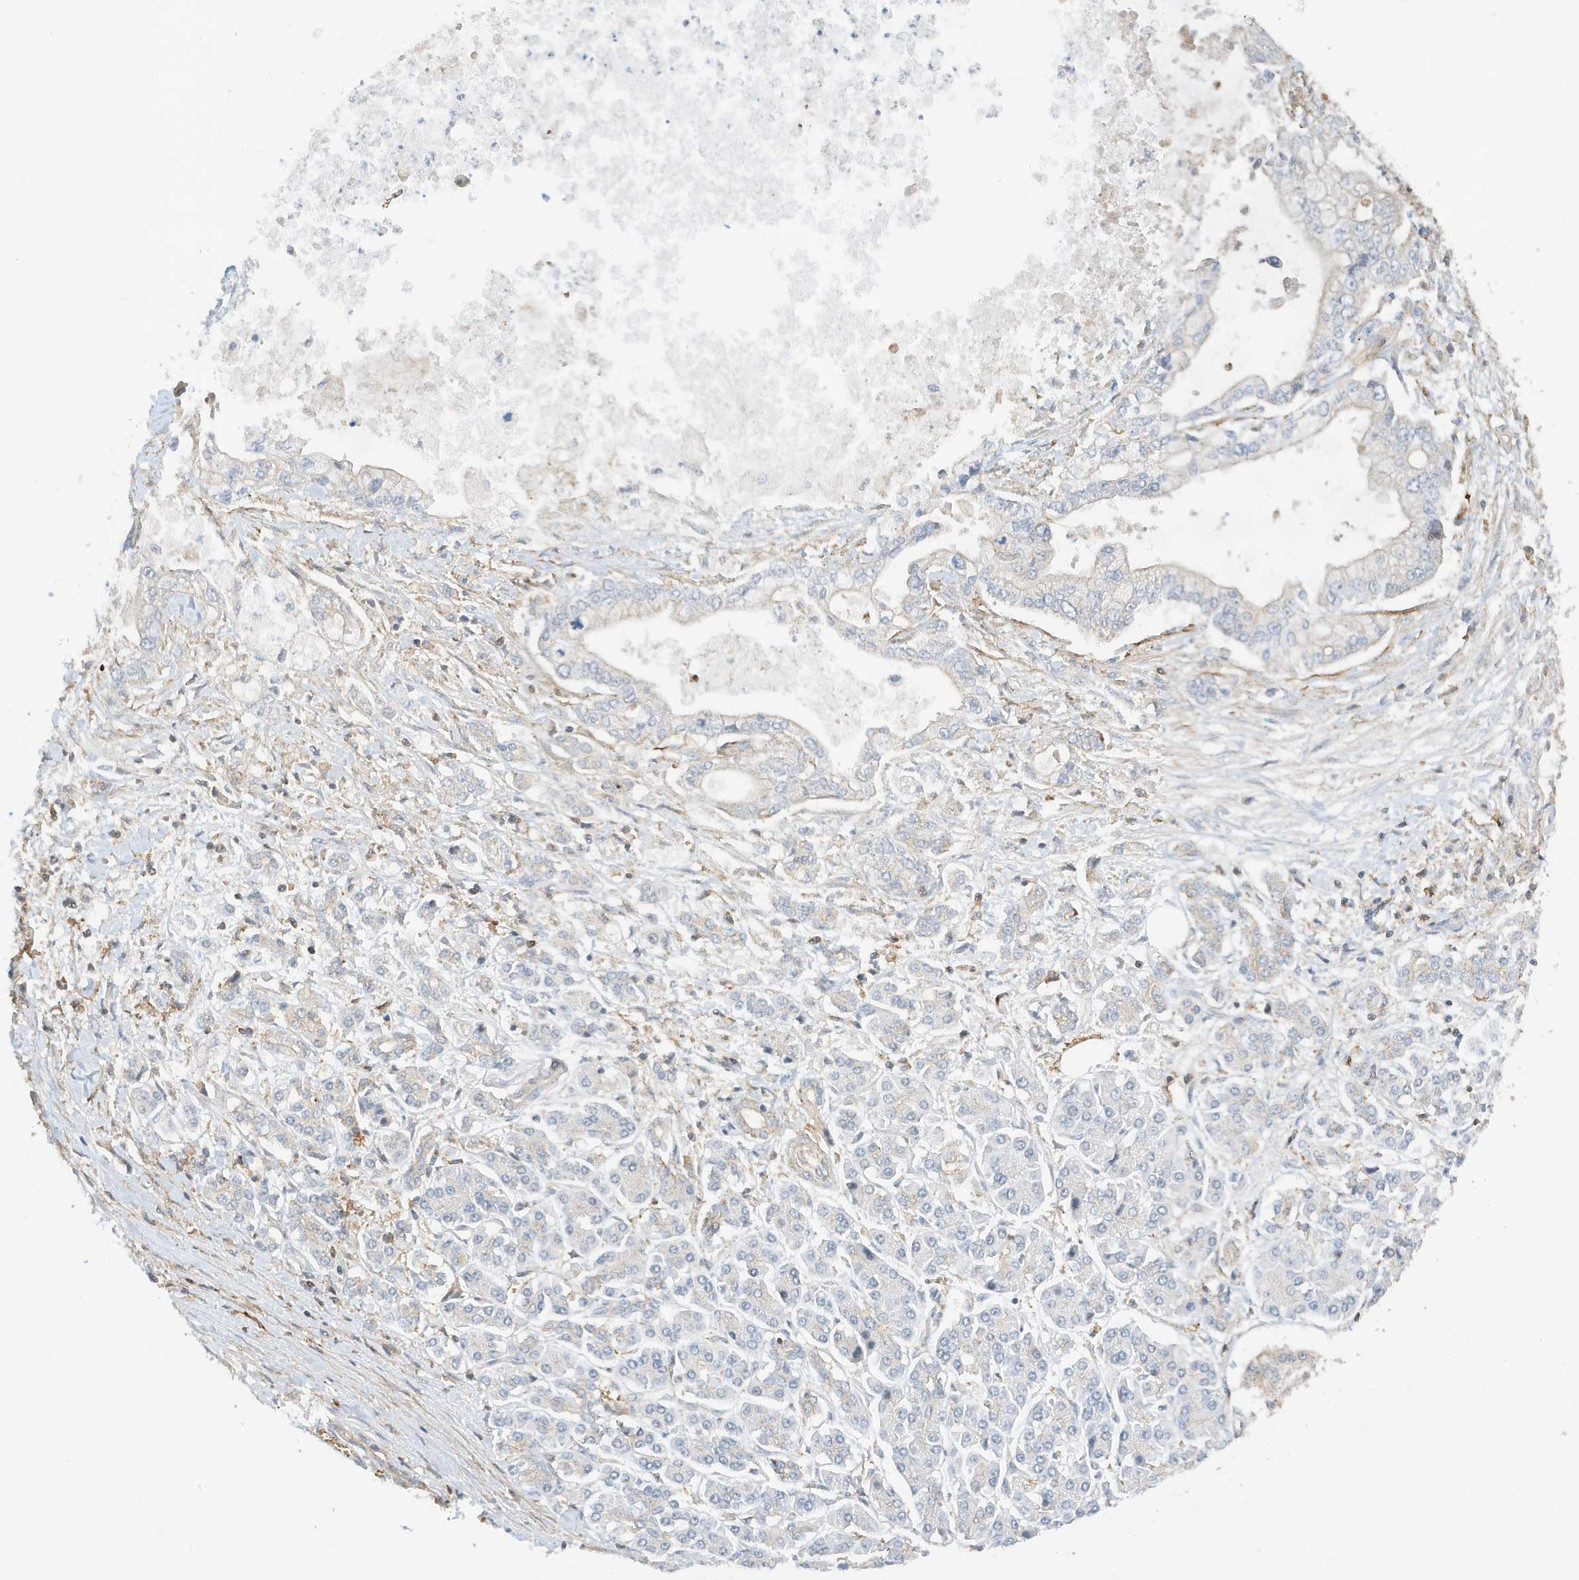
{"staining": {"intensity": "negative", "quantity": "none", "location": "none"}, "tissue": "pancreatic cancer", "cell_type": "Tumor cells", "image_type": "cancer", "snomed": [{"axis": "morphology", "description": "Adenocarcinoma, NOS"}, {"axis": "topography", "description": "Pancreas"}], "caption": "Immunohistochemistry (IHC) of human pancreatic cancer (adenocarcinoma) reveals no expression in tumor cells. (Stains: DAB immunohistochemistry (IHC) with hematoxylin counter stain, Microscopy: brightfield microscopy at high magnification).", "gene": "TATDN3", "patient": {"sex": "male", "age": 69}}